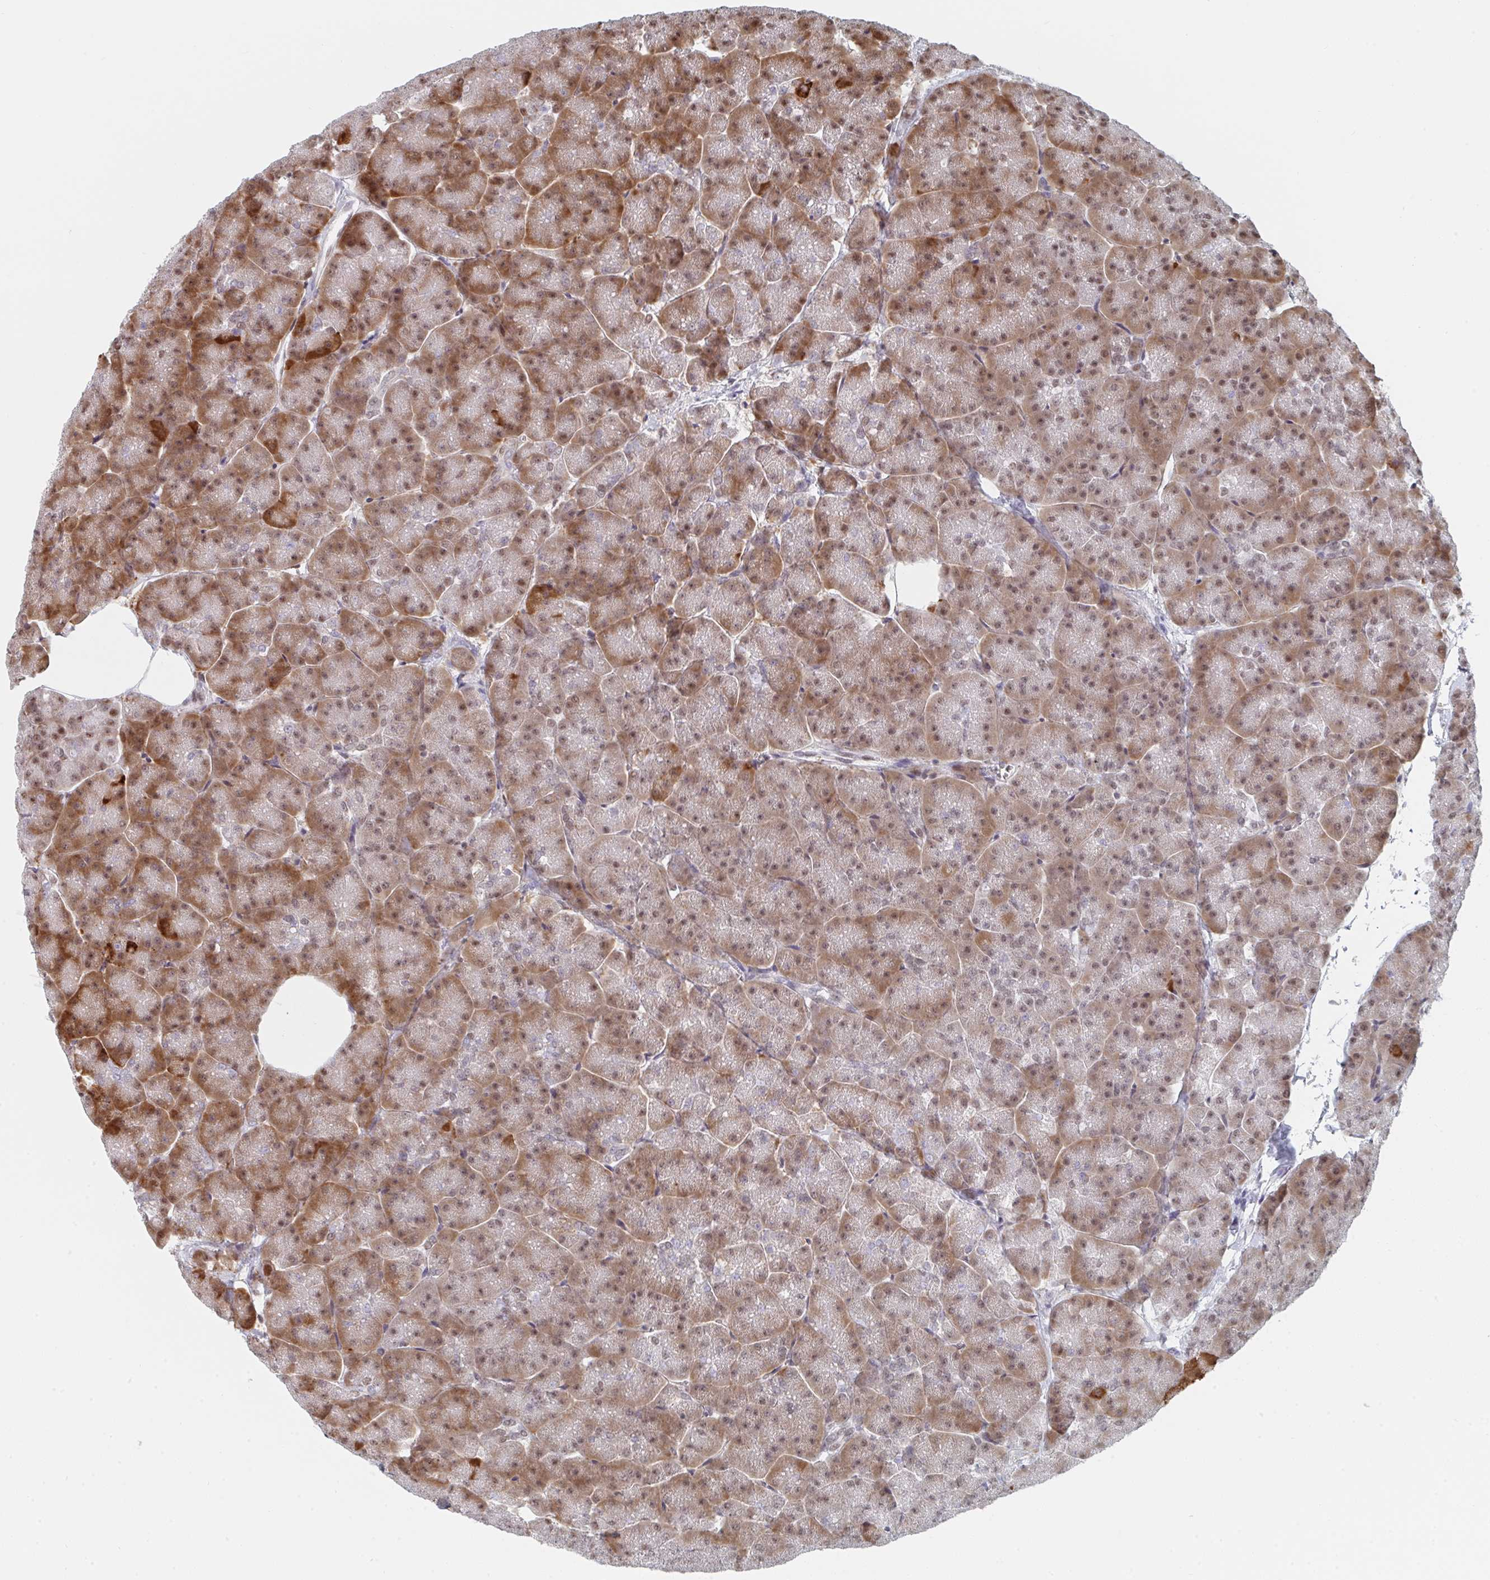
{"staining": {"intensity": "moderate", "quantity": ">75%", "location": "cytoplasmic/membranous,nuclear"}, "tissue": "pancreas", "cell_type": "Exocrine glandular cells", "image_type": "normal", "snomed": [{"axis": "morphology", "description": "Normal tissue, NOS"}, {"axis": "topography", "description": "Pancreas"}, {"axis": "topography", "description": "Peripheral nerve tissue"}], "caption": "Pancreas was stained to show a protein in brown. There is medium levels of moderate cytoplasmic/membranous,nuclear positivity in about >75% of exocrine glandular cells. The staining was performed using DAB to visualize the protein expression in brown, while the nuclei were stained in blue with hematoxylin (Magnification: 20x).", "gene": "MBNL1", "patient": {"sex": "male", "age": 54}}